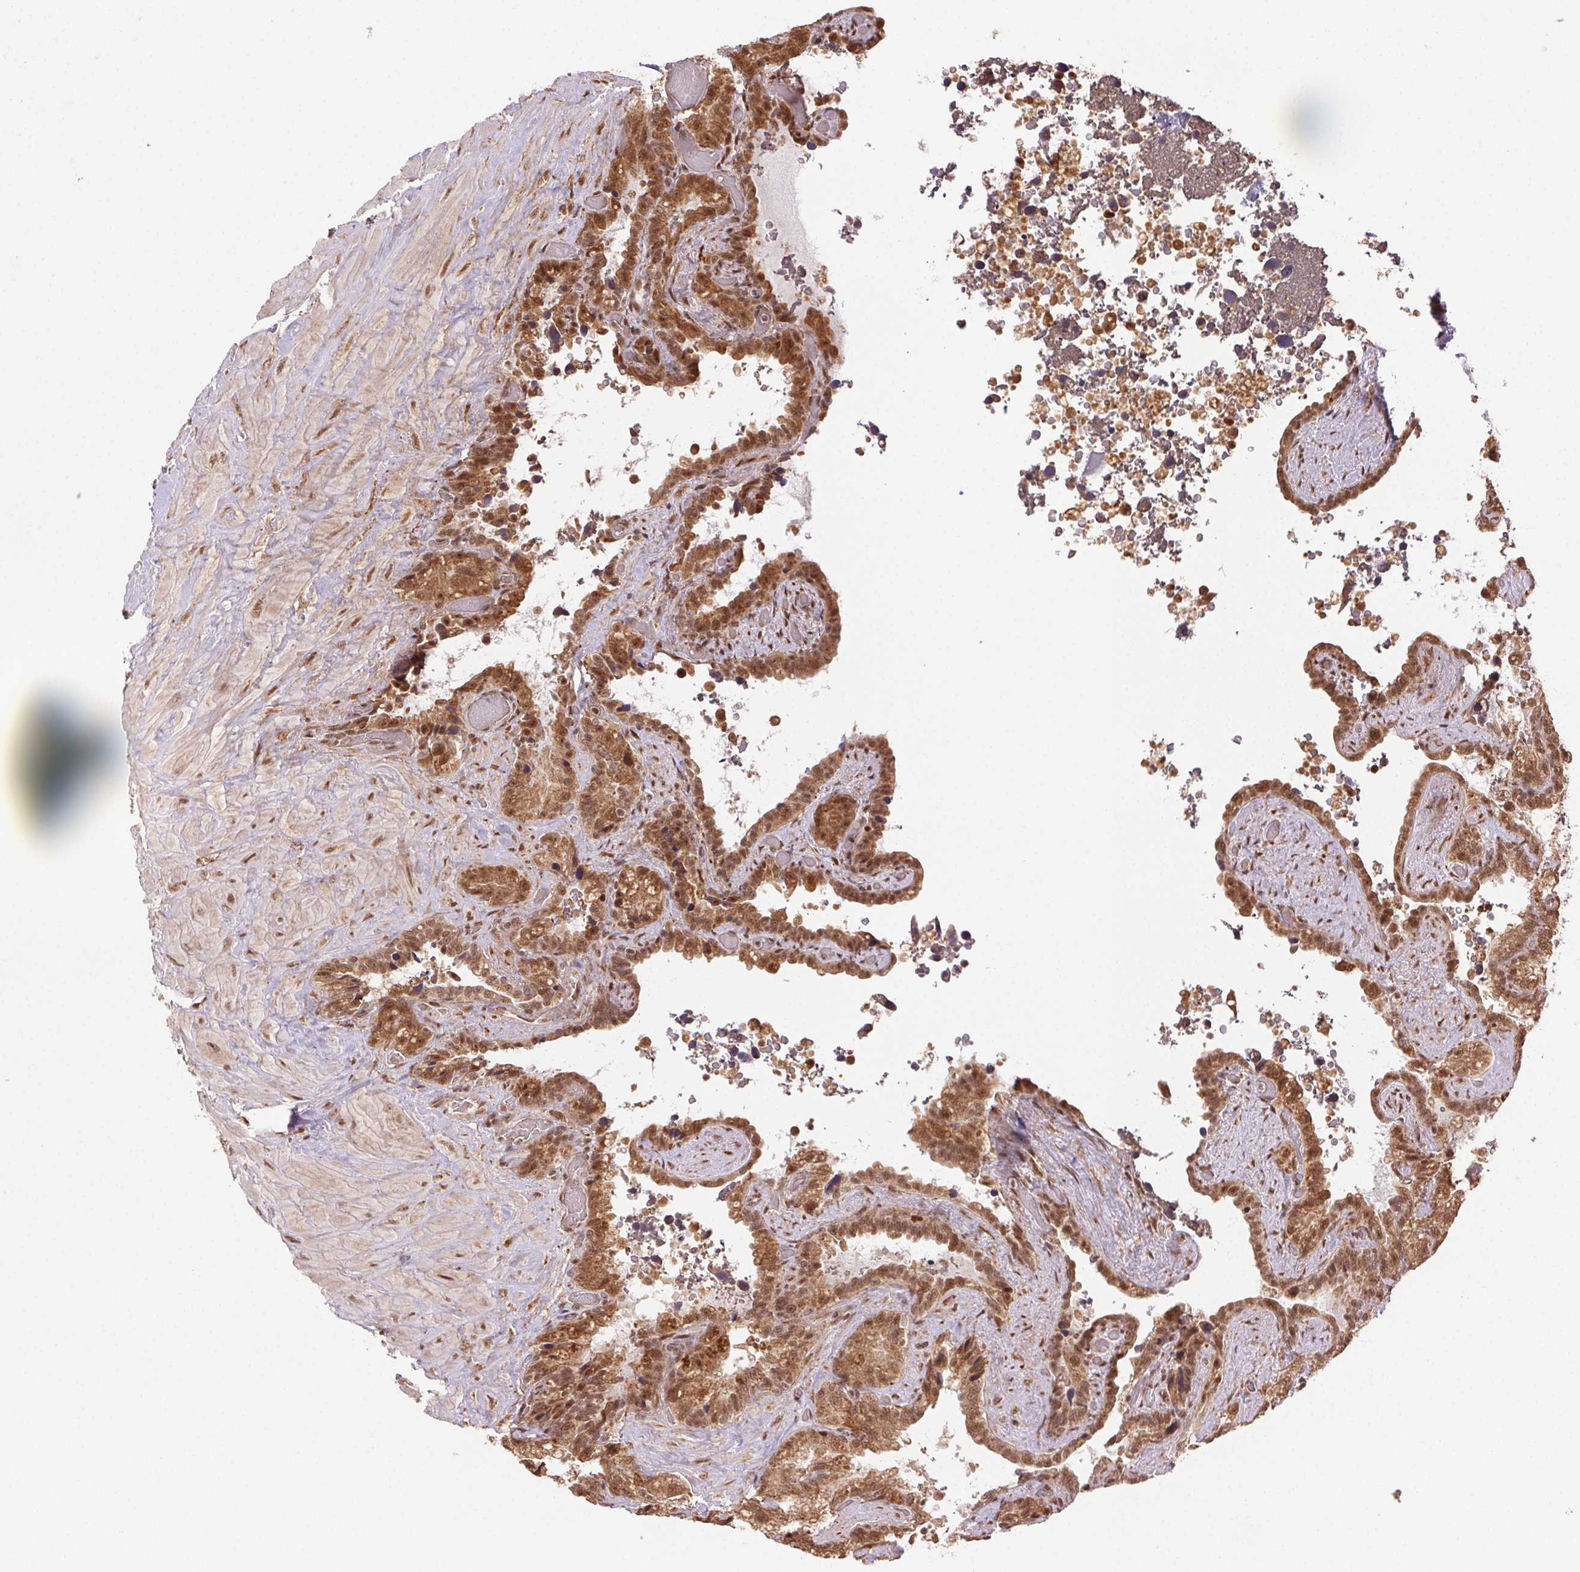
{"staining": {"intensity": "moderate", "quantity": ">75%", "location": "cytoplasmic/membranous,nuclear"}, "tissue": "seminal vesicle", "cell_type": "Glandular cells", "image_type": "normal", "snomed": [{"axis": "morphology", "description": "Normal tissue, NOS"}, {"axis": "topography", "description": "Seminal veicle"}], "caption": "IHC of unremarkable human seminal vesicle displays medium levels of moderate cytoplasmic/membranous,nuclear staining in approximately >75% of glandular cells.", "gene": "TREML4", "patient": {"sex": "male", "age": 60}}